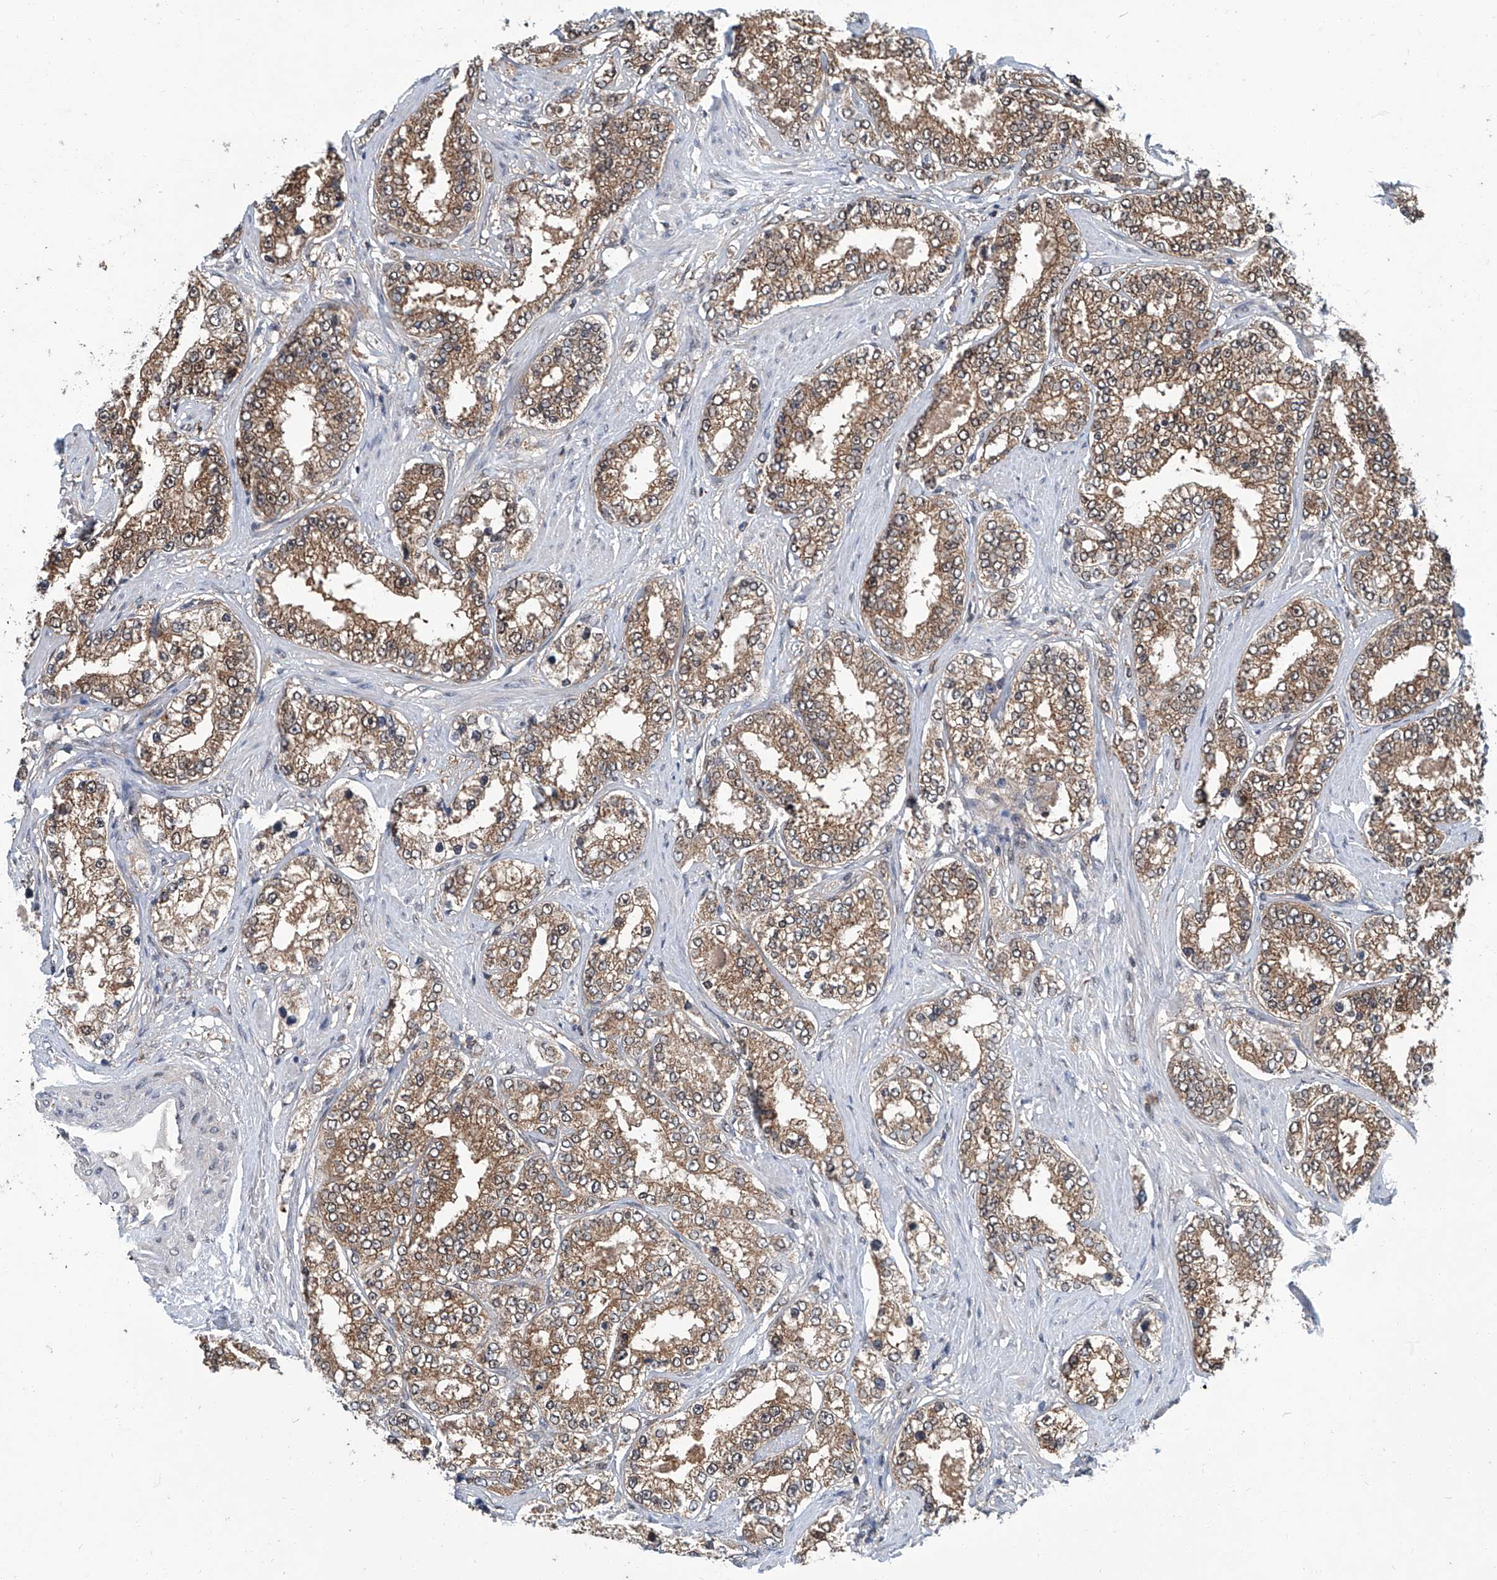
{"staining": {"intensity": "moderate", "quantity": ">75%", "location": "cytoplasmic/membranous"}, "tissue": "prostate cancer", "cell_type": "Tumor cells", "image_type": "cancer", "snomed": [{"axis": "morphology", "description": "Normal tissue, NOS"}, {"axis": "morphology", "description": "Adenocarcinoma, High grade"}, {"axis": "topography", "description": "Prostate"}], "caption": "Prostate cancer was stained to show a protein in brown. There is medium levels of moderate cytoplasmic/membranous positivity in approximately >75% of tumor cells.", "gene": "CLK1", "patient": {"sex": "male", "age": 83}}